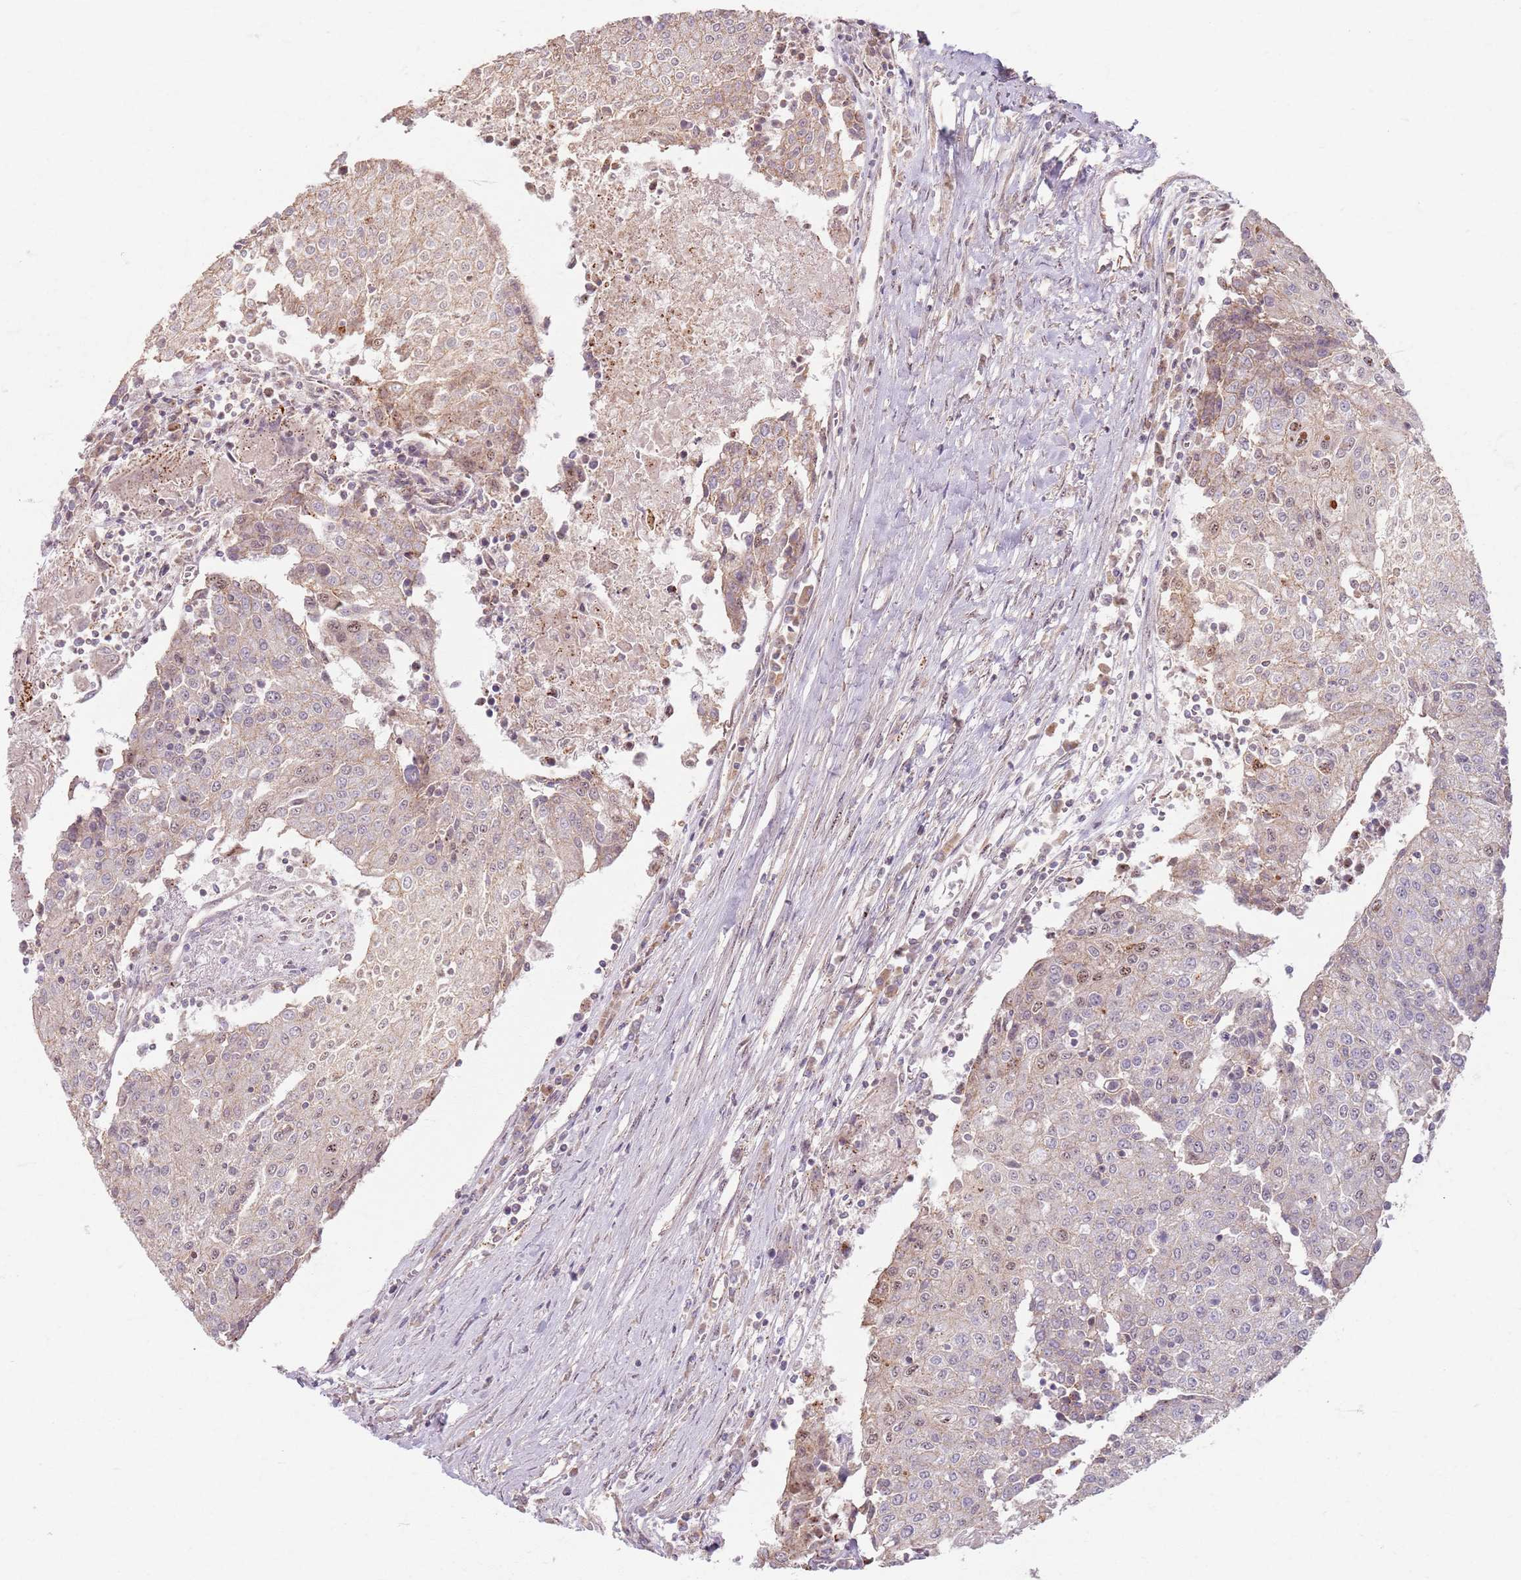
{"staining": {"intensity": "weak", "quantity": "<25%", "location": "cytoplasmic/membranous"}, "tissue": "urothelial cancer", "cell_type": "Tumor cells", "image_type": "cancer", "snomed": [{"axis": "morphology", "description": "Urothelial carcinoma, High grade"}, {"axis": "topography", "description": "Urinary bladder"}], "caption": "A high-resolution histopathology image shows immunohistochemistry staining of urothelial cancer, which reveals no significant positivity in tumor cells. (DAB immunohistochemistry (IHC) with hematoxylin counter stain).", "gene": "KCNA5", "patient": {"sex": "female", "age": 85}}